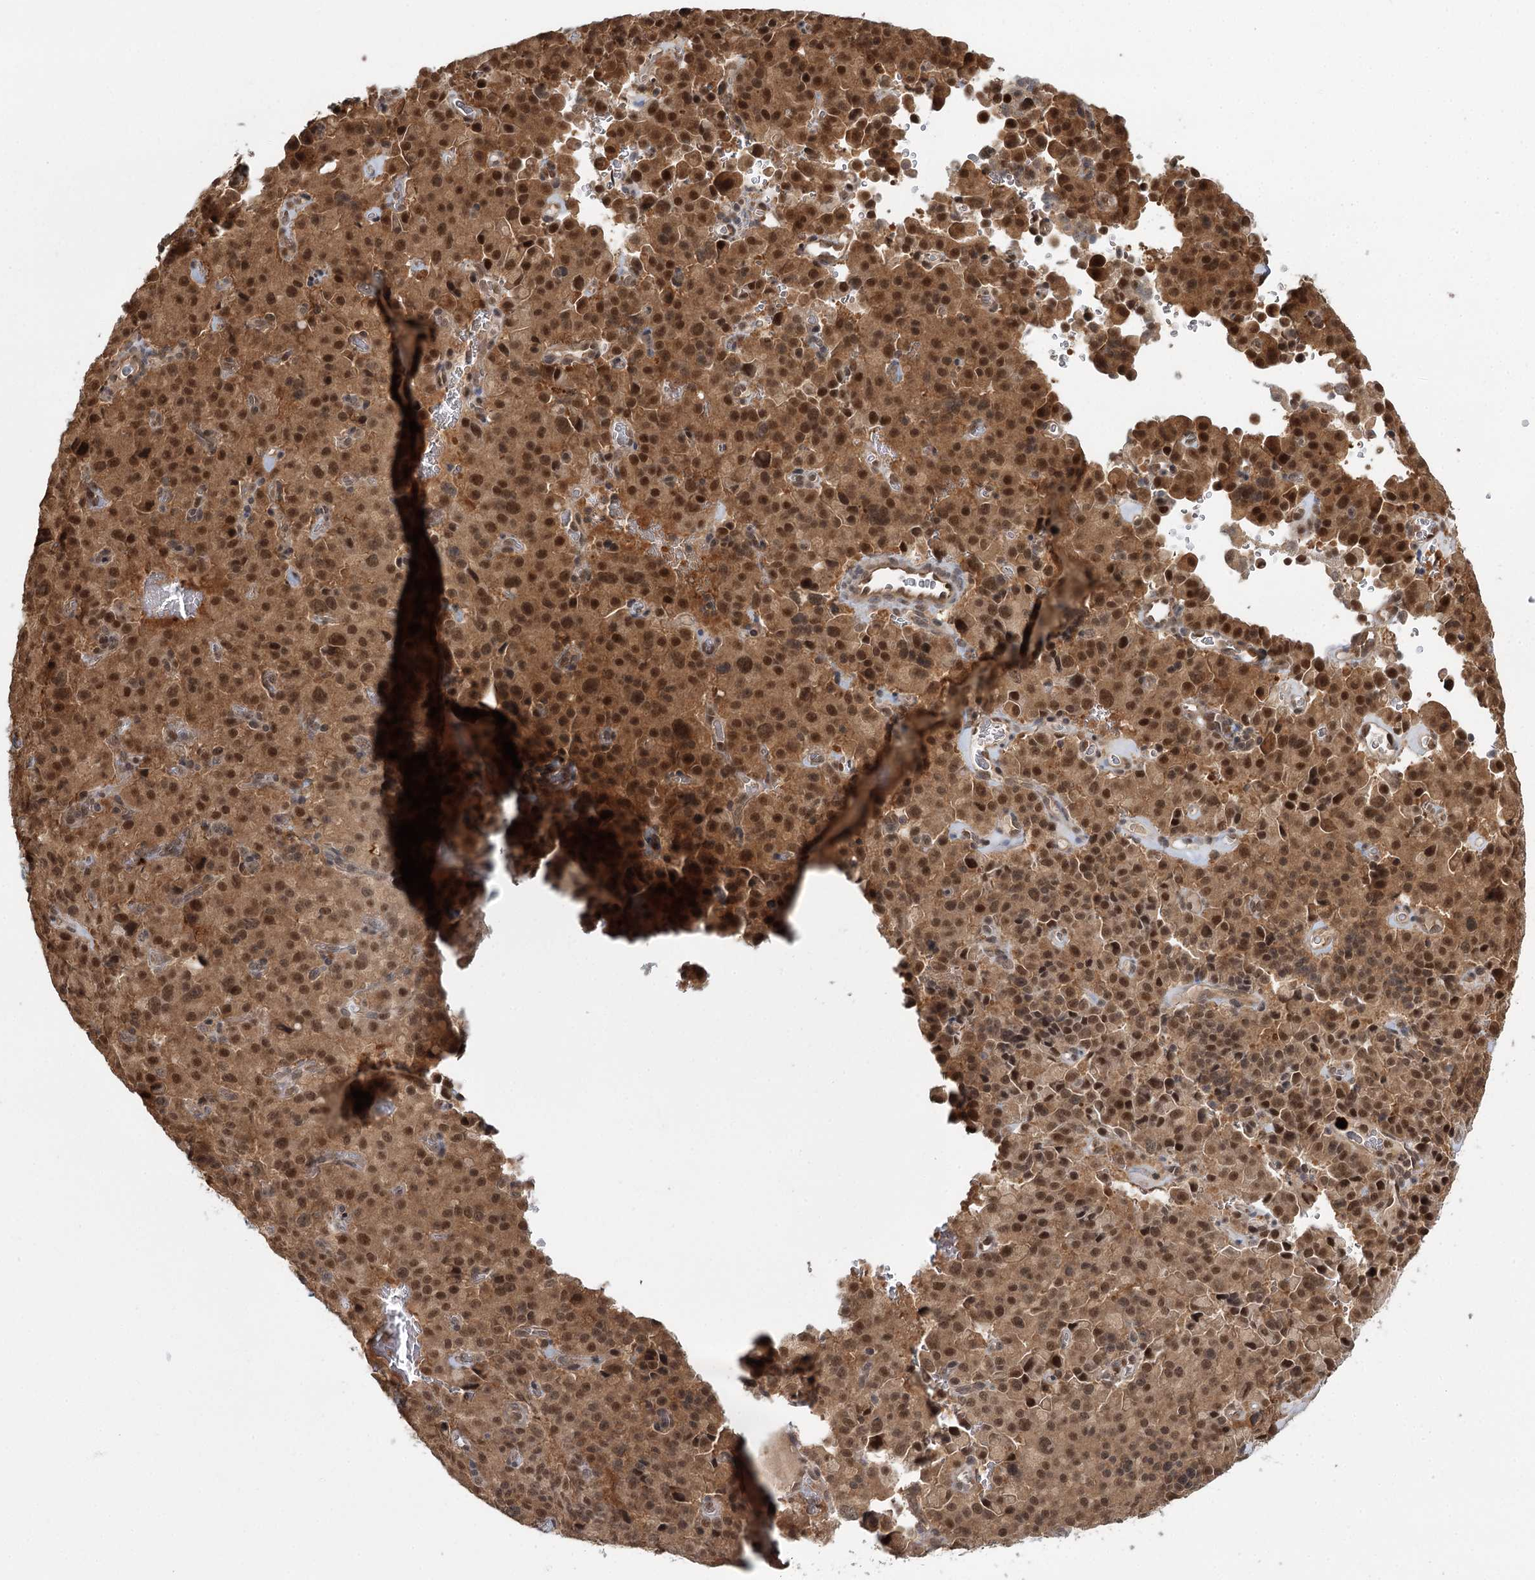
{"staining": {"intensity": "moderate", "quantity": ">75%", "location": "cytoplasmic/membranous,nuclear"}, "tissue": "pancreatic cancer", "cell_type": "Tumor cells", "image_type": "cancer", "snomed": [{"axis": "morphology", "description": "Adenocarcinoma, NOS"}, {"axis": "topography", "description": "Pancreas"}], "caption": "Moderate cytoplasmic/membranous and nuclear positivity is seen in approximately >75% of tumor cells in pancreatic cancer (adenocarcinoma).", "gene": "N6AMT1", "patient": {"sex": "male", "age": 65}}